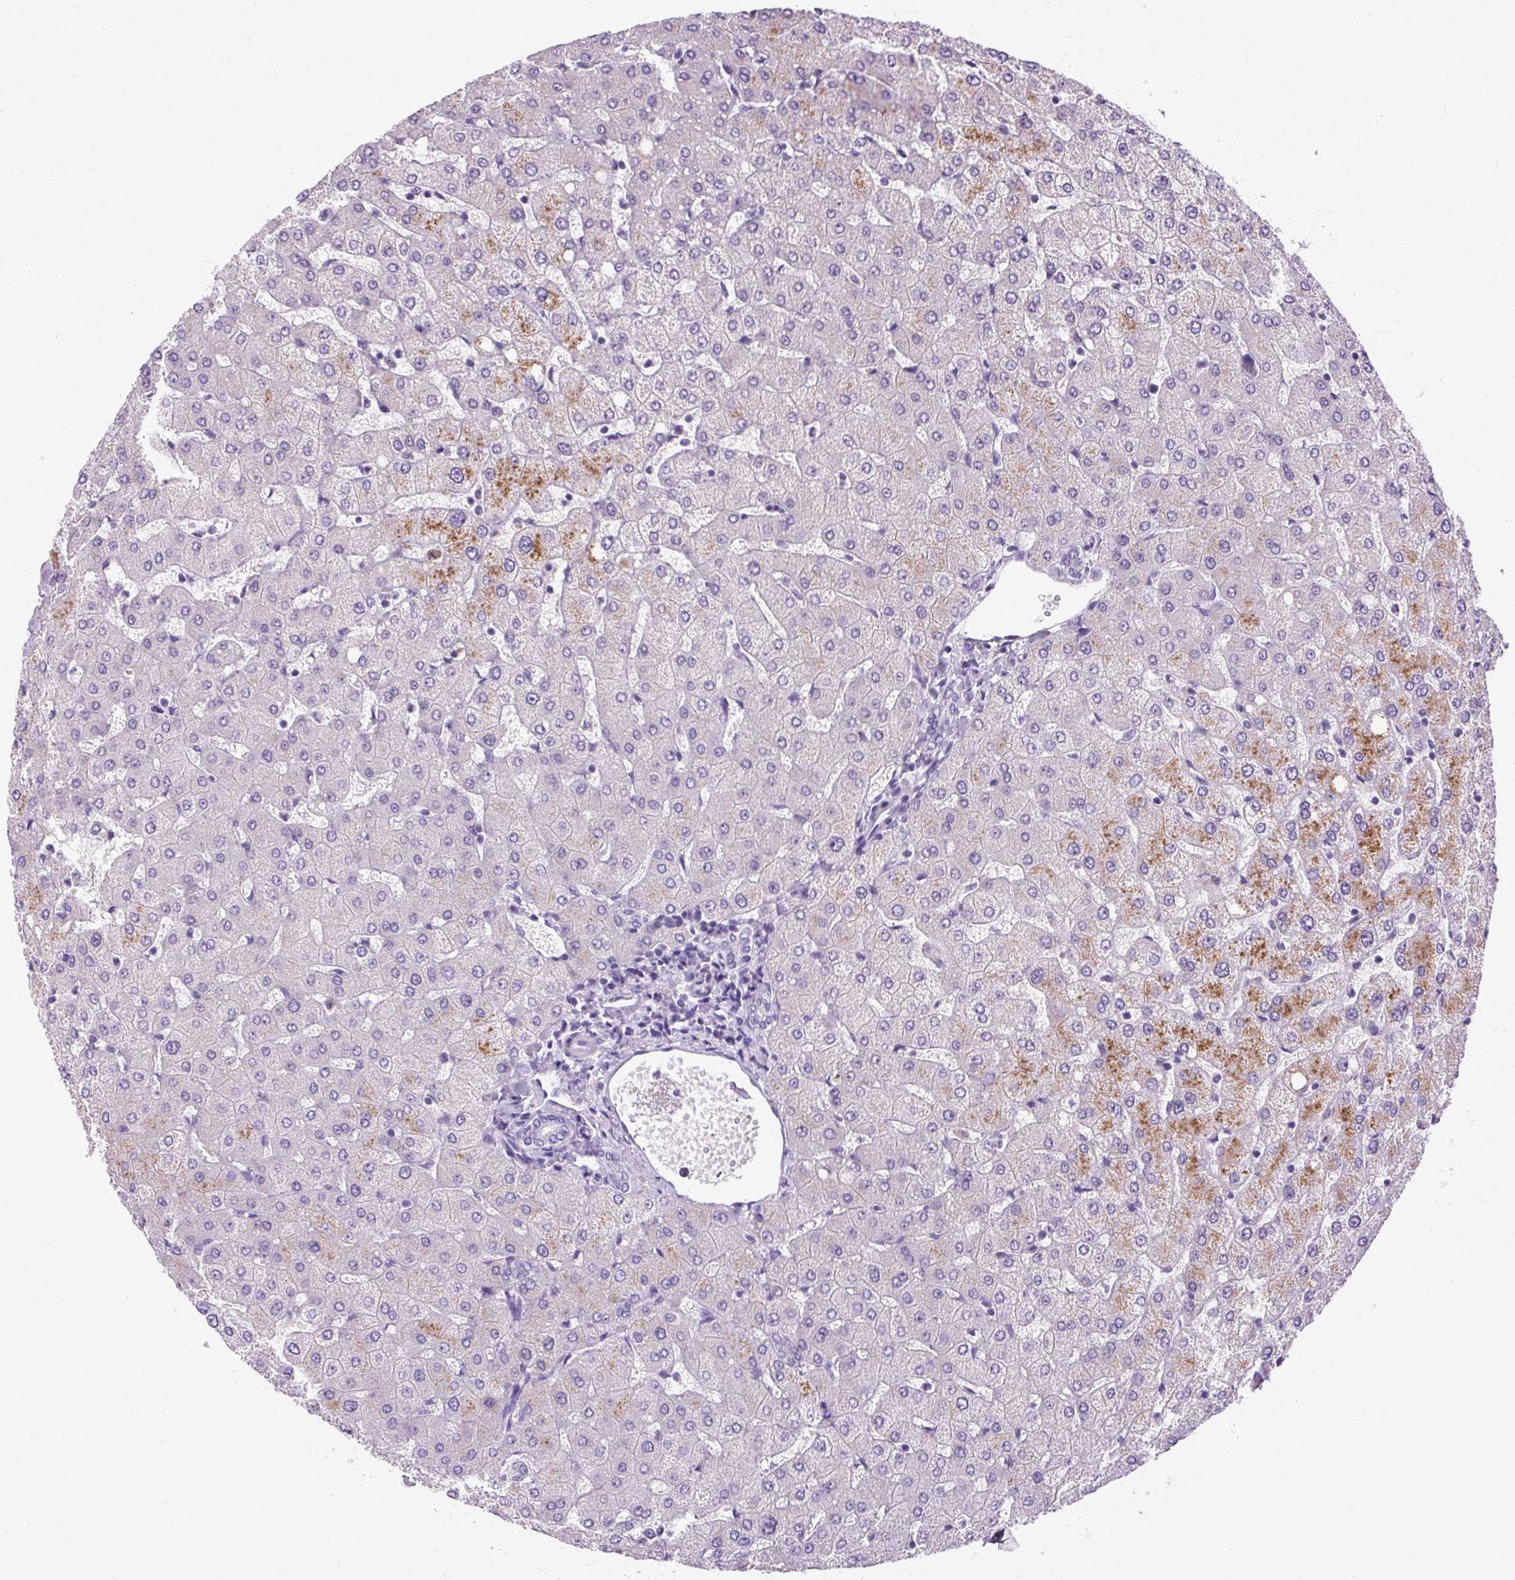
{"staining": {"intensity": "negative", "quantity": "none", "location": "none"}, "tissue": "liver", "cell_type": "Cholangiocytes", "image_type": "normal", "snomed": [{"axis": "morphology", "description": "Normal tissue, NOS"}, {"axis": "topography", "description": "Liver"}], "caption": "Benign liver was stained to show a protein in brown. There is no significant staining in cholangiocytes. (IHC, brightfield microscopy, high magnification).", "gene": "B3GNT4", "patient": {"sex": "female", "age": 54}}